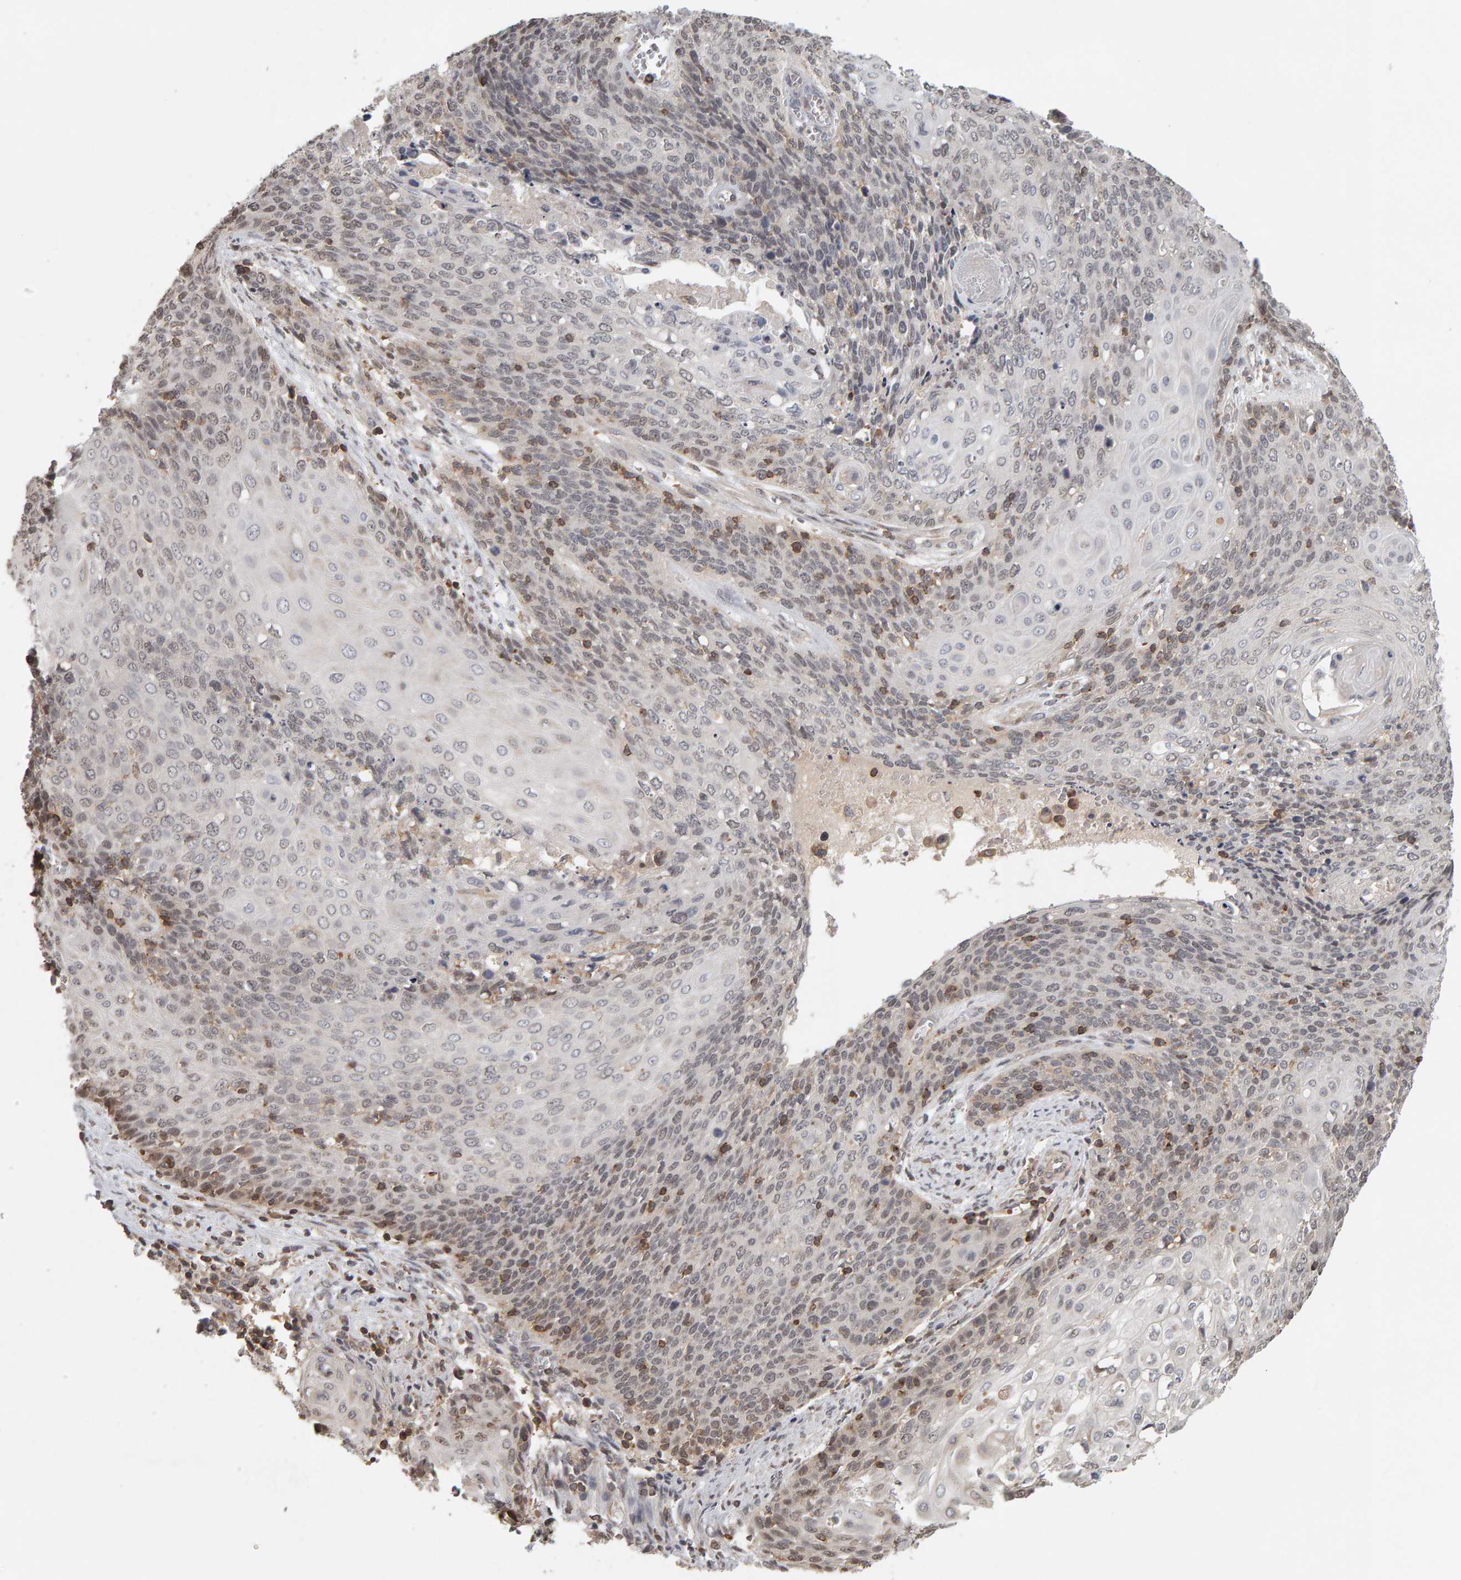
{"staining": {"intensity": "weak", "quantity": "<25%", "location": "cytoplasmic/membranous"}, "tissue": "cervical cancer", "cell_type": "Tumor cells", "image_type": "cancer", "snomed": [{"axis": "morphology", "description": "Squamous cell carcinoma, NOS"}, {"axis": "topography", "description": "Cervix"}], "caption": "Immunohistochemistry (IHC) photomicrograph of neoplastic tissue: human squamous cell carcinoma (cervical) stained with DAB reveals no significant protein positivity in tumor cells.", "gene": "TEFM", "patient": {"sex": "female", "age": 39}}